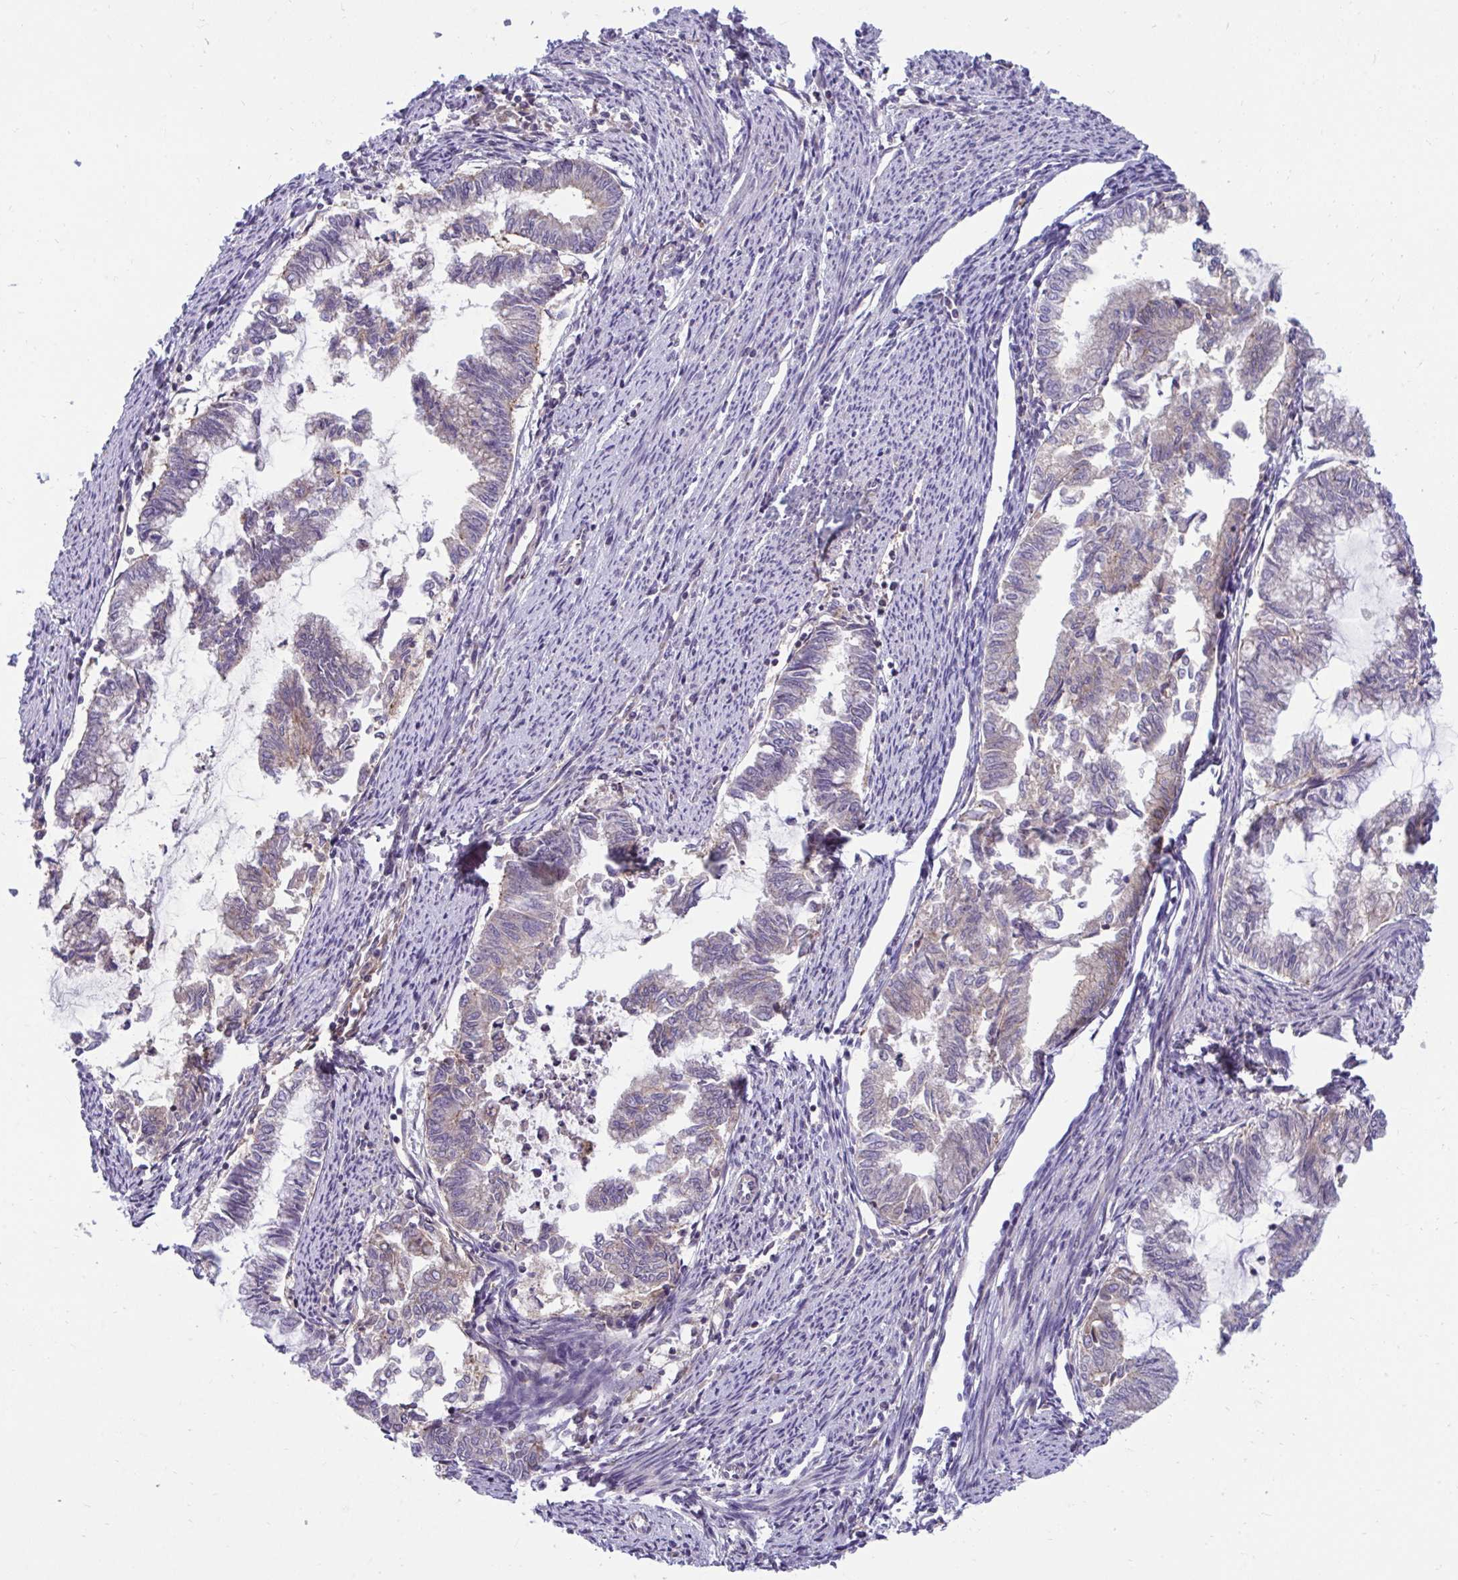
{"staining": {"intensity": "weak", "quantity": "25%-75%", "location": "cytoplasmic/membranous"}, "tissue": "endometrial cancer", "cell_type": "Tumor cells", "image_type": "cancer", "snomed": [{"axis": "morphology", "description": "Adenocarcinoma, NOS"}, {"axis": "topography", "description": "Endometrium"}], "caption": "This micrograph reveals endometrial adenocarcinoma stained with immunohistochemistry to label a protein in brown. The cytoplasmic/membranous of tumor cells show weak positivity for the protein. Nuclei are counter-stained blue.", "gene": "IST1", "patient": {"sex": "female", "age": 79}}